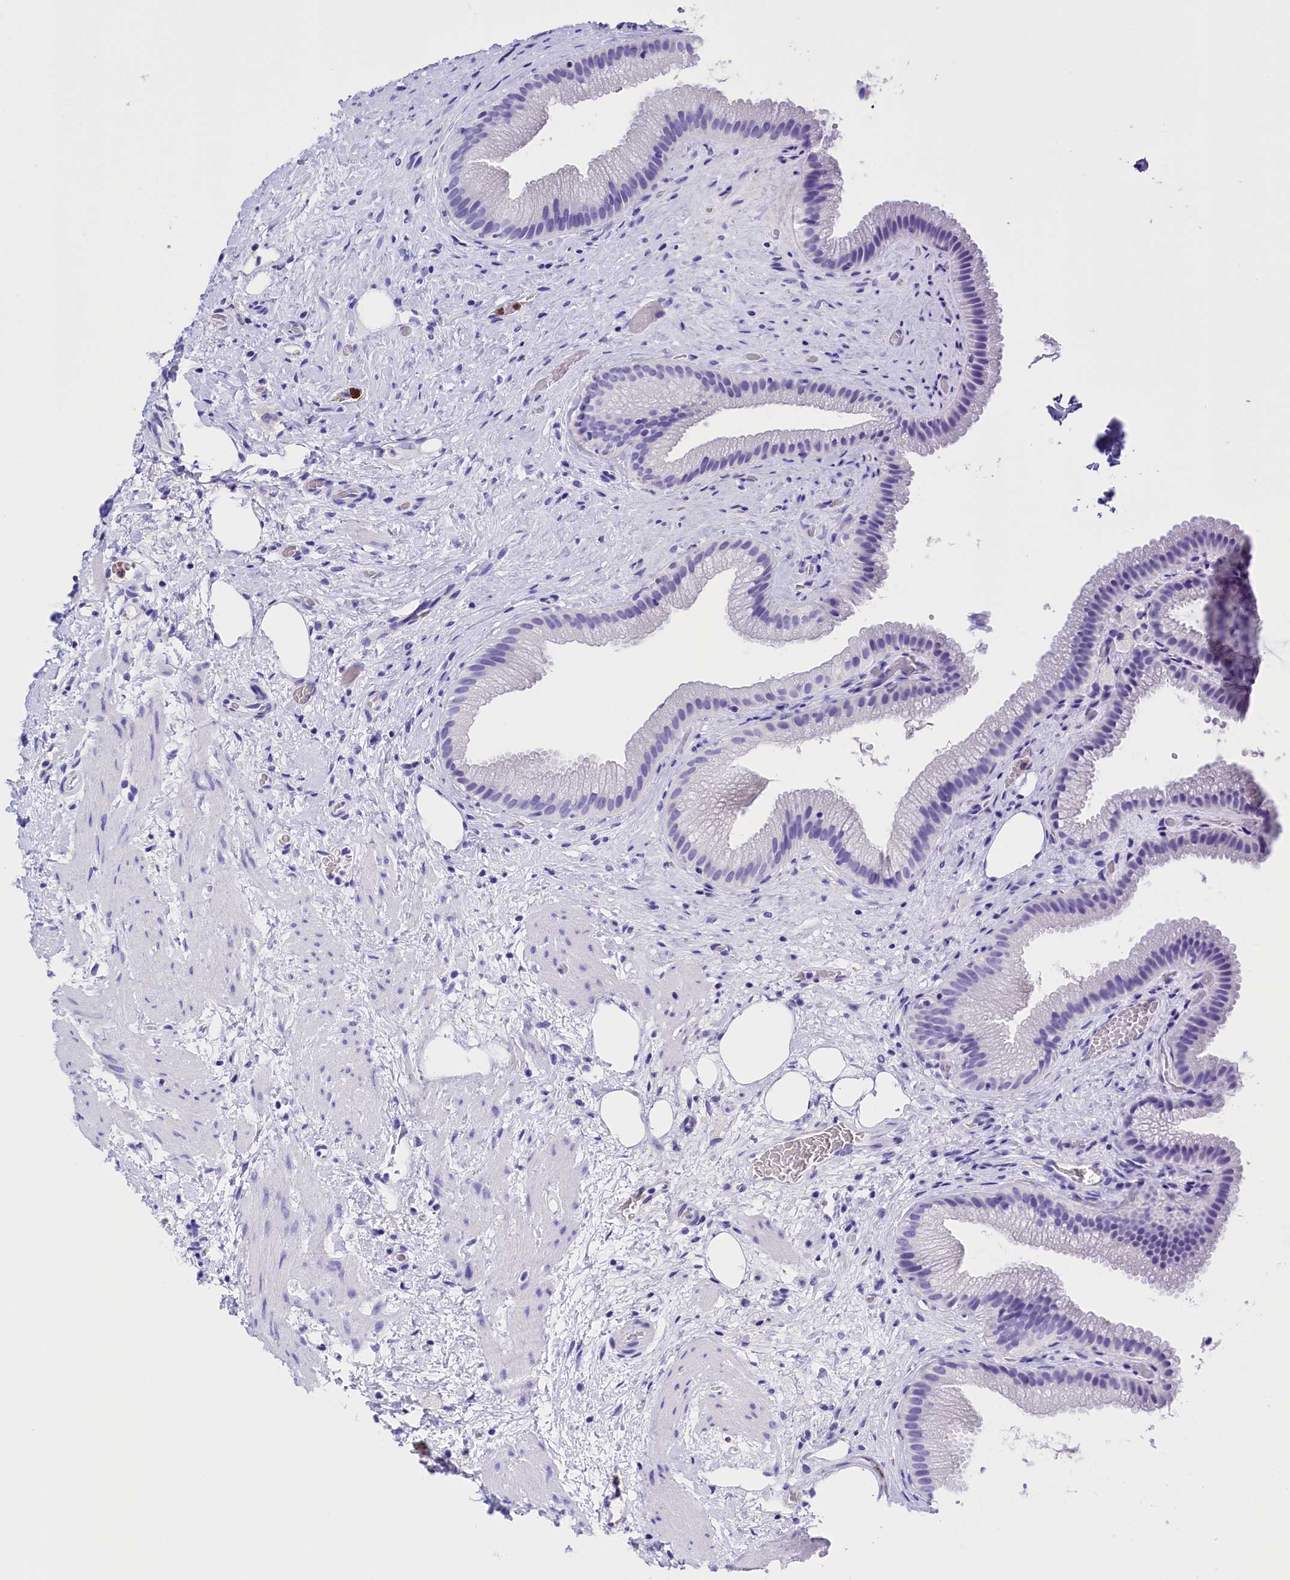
{"staining": {"intensity": "negative", "quantity": "none", "location": "none"}, "tissue": "gallbladder", "cell_type": "Glandular cells", "image_type": "normal", "snomed": [{"axis": "morphology", "description": "Normal tissue, NOS"}, {"axis": "morphology", "description": "Inflammation, NOS"}, {"axis": "topography", "description": "Gallbladder"}], "caption": "High power microscopy micrograph of an immunohistochemistry (IHC) histopathology image of unremarkable gallbladder, revealing no significant expression in glandular cells.", "gene": "CLC", "patient": {"sex": "male", "age": 51}}